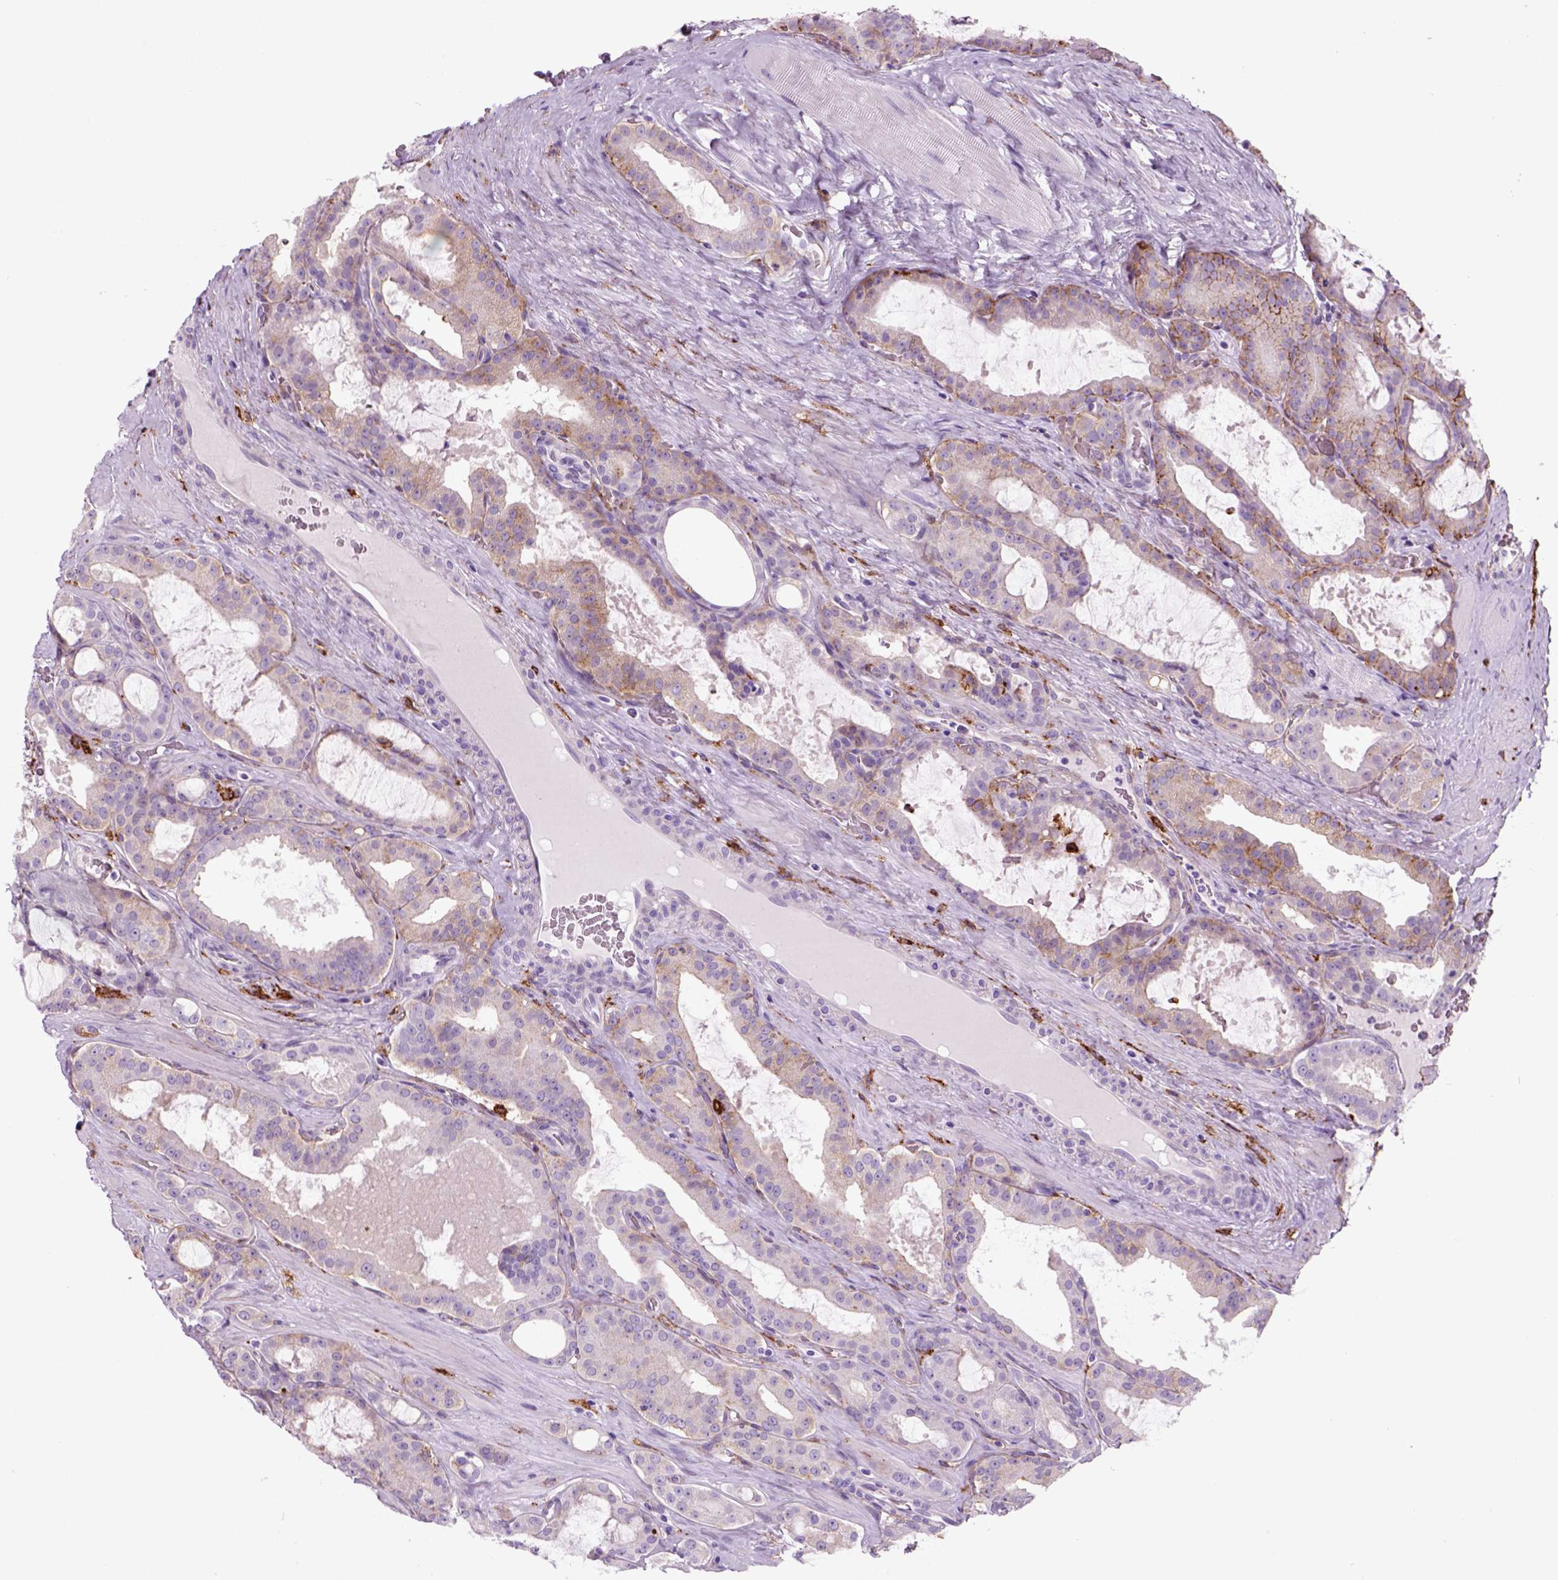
{"staining": {"intensity": "weak", "quantity": "25%-75%", "location": "cytoplasmic/membranous"}, "tissue": "prostate cancer", "cell_type": "Tumor cells", "image_type": "cancer", "snomed": [{"axis": "morphology", "description": "Adenocarcinoma, NOS"}, {"axis": "topography", "description": "Prostate"}], "caption": "High-magnification brightfield microscopy of prostate cancer (adenocarcinoma) stained with DAB (brown) and counterstained with hematoxylin (blue). tumor cells exhibit weak cytoplasmic/membranous expression is present in about25%-75% of cells. The protein of interest is shown in brown color, while the nuclei are stained blue.", "gene": "MARCKS", "patient": {"sex": "male", "age": 67}}